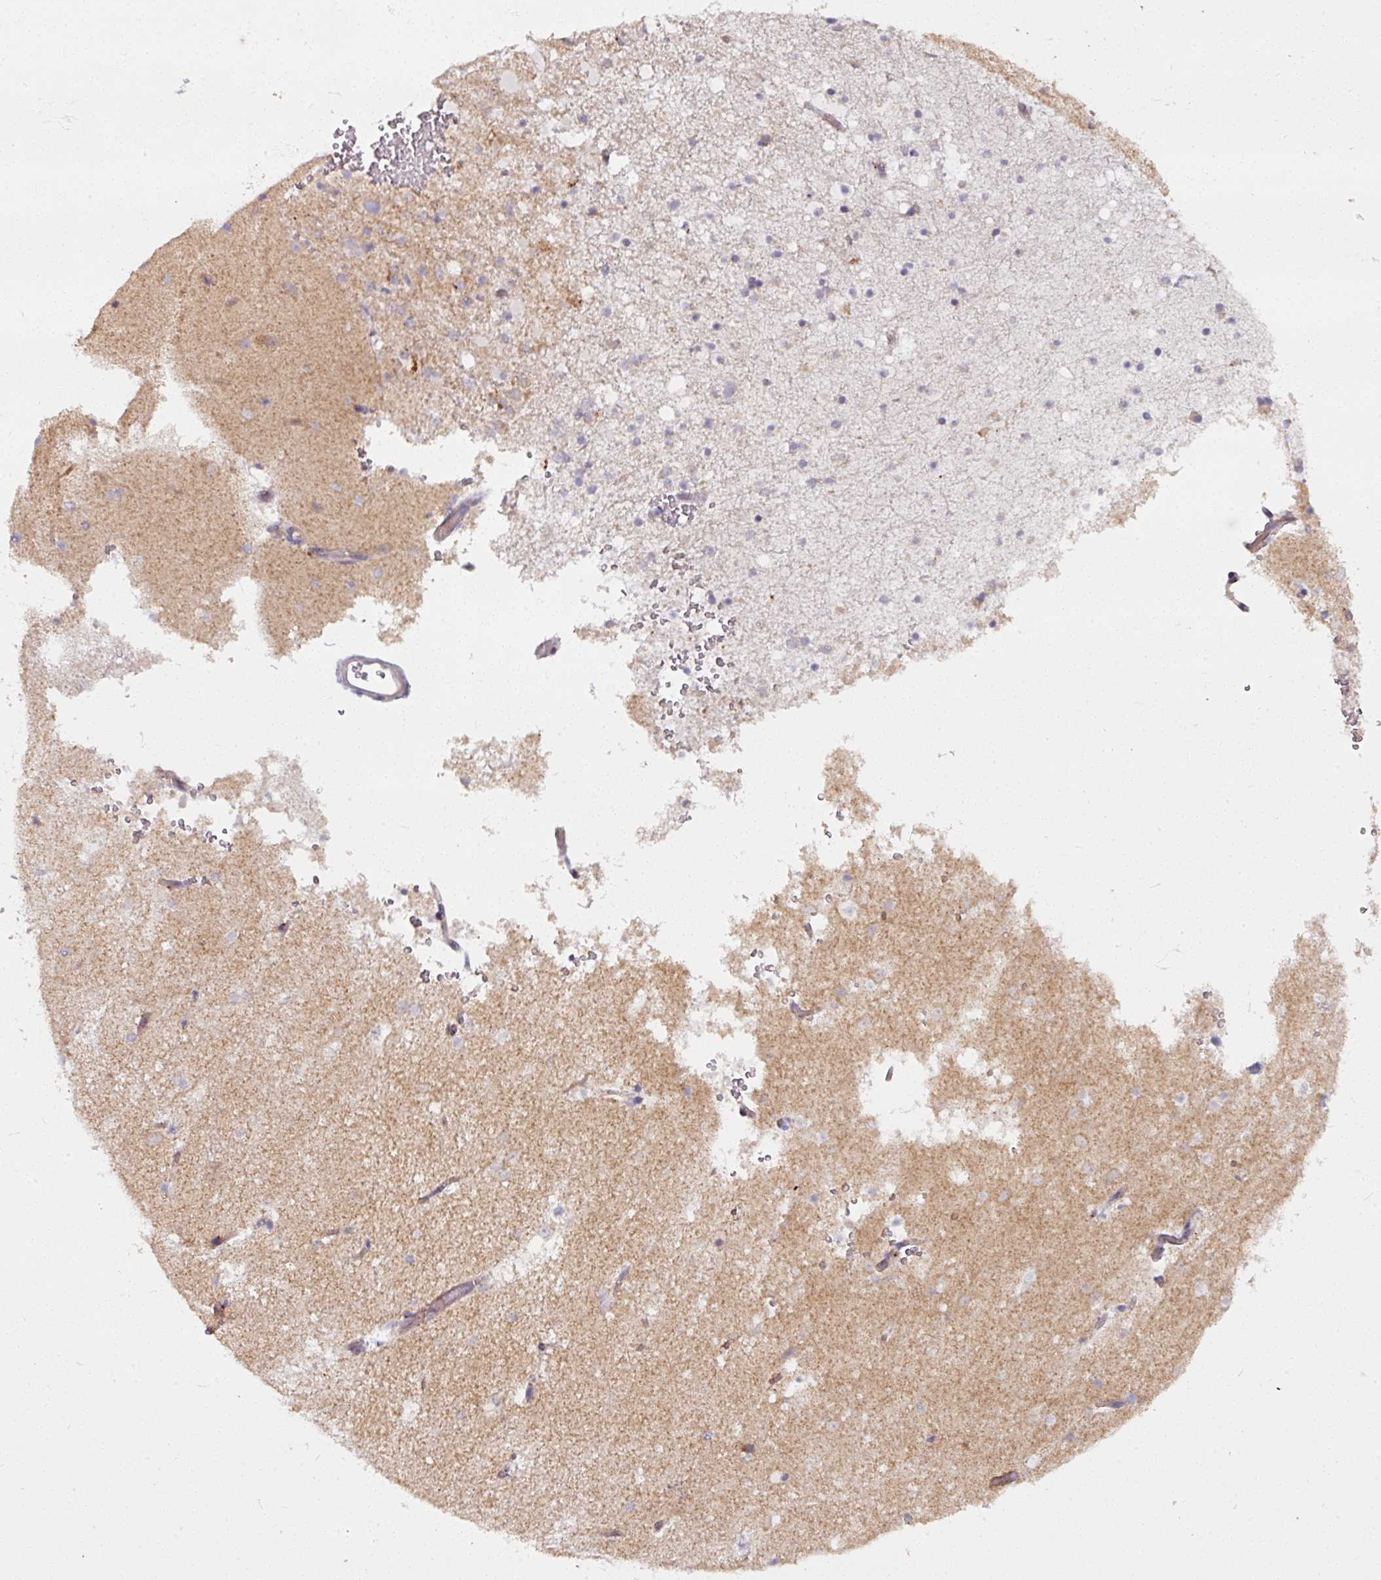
{"staining": {"intensity": "weak", "quantity": "<25%", "location": "cytoplasmic/membranous"}, "tissue": "caudate", "cell_type": "Glial cells", "image_type": "normal", "snomed": [{"axis": "morphology", "description": "Normal tissue, NOS"}, {"axis": "topography", "description": "Lateral ventricle wall"}], "caption": "A micrograph of caudate stained for a protein shows no brown staining in glial cells.", "gene": "MAGT1", "patient": {"sex": "male", "age": 37}}